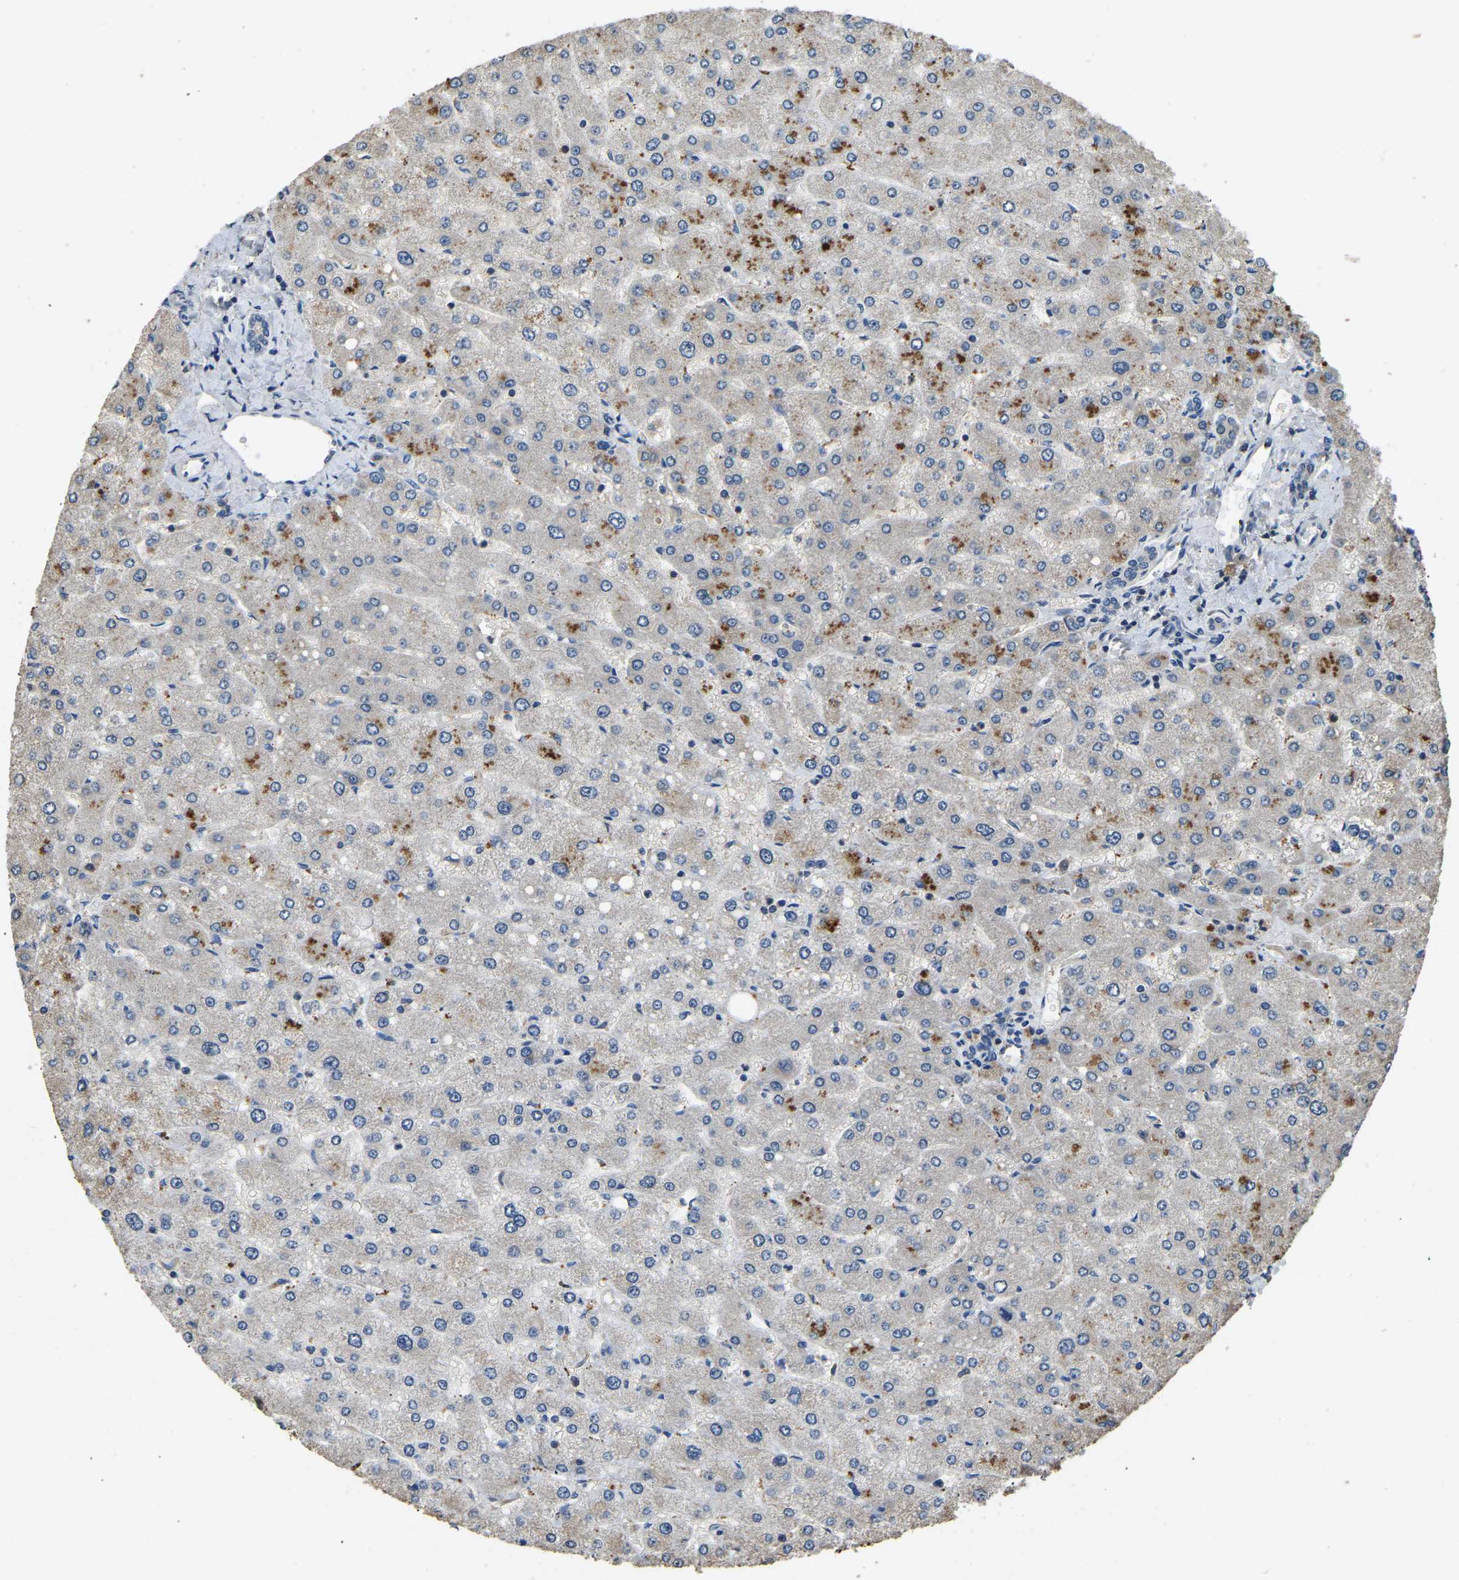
{"staining": {"intensity": "negative", "quantity": "none", "location": "none"}, "tissue": "liver", "cell_type": "Cholangiocytes", "image_type": "normal", "snomed": [{"axis": "morphology", "description": "Normal tissue, NOS"}, {"axis": "topography", "description": "Liver"}], "caption": "IHC micrograph of normal human liver stained for a protein (brown), which exhibits no staining in cholangiocytes.", "gene": "TUFM", "patient": {"sex": "male", "age": 55}}